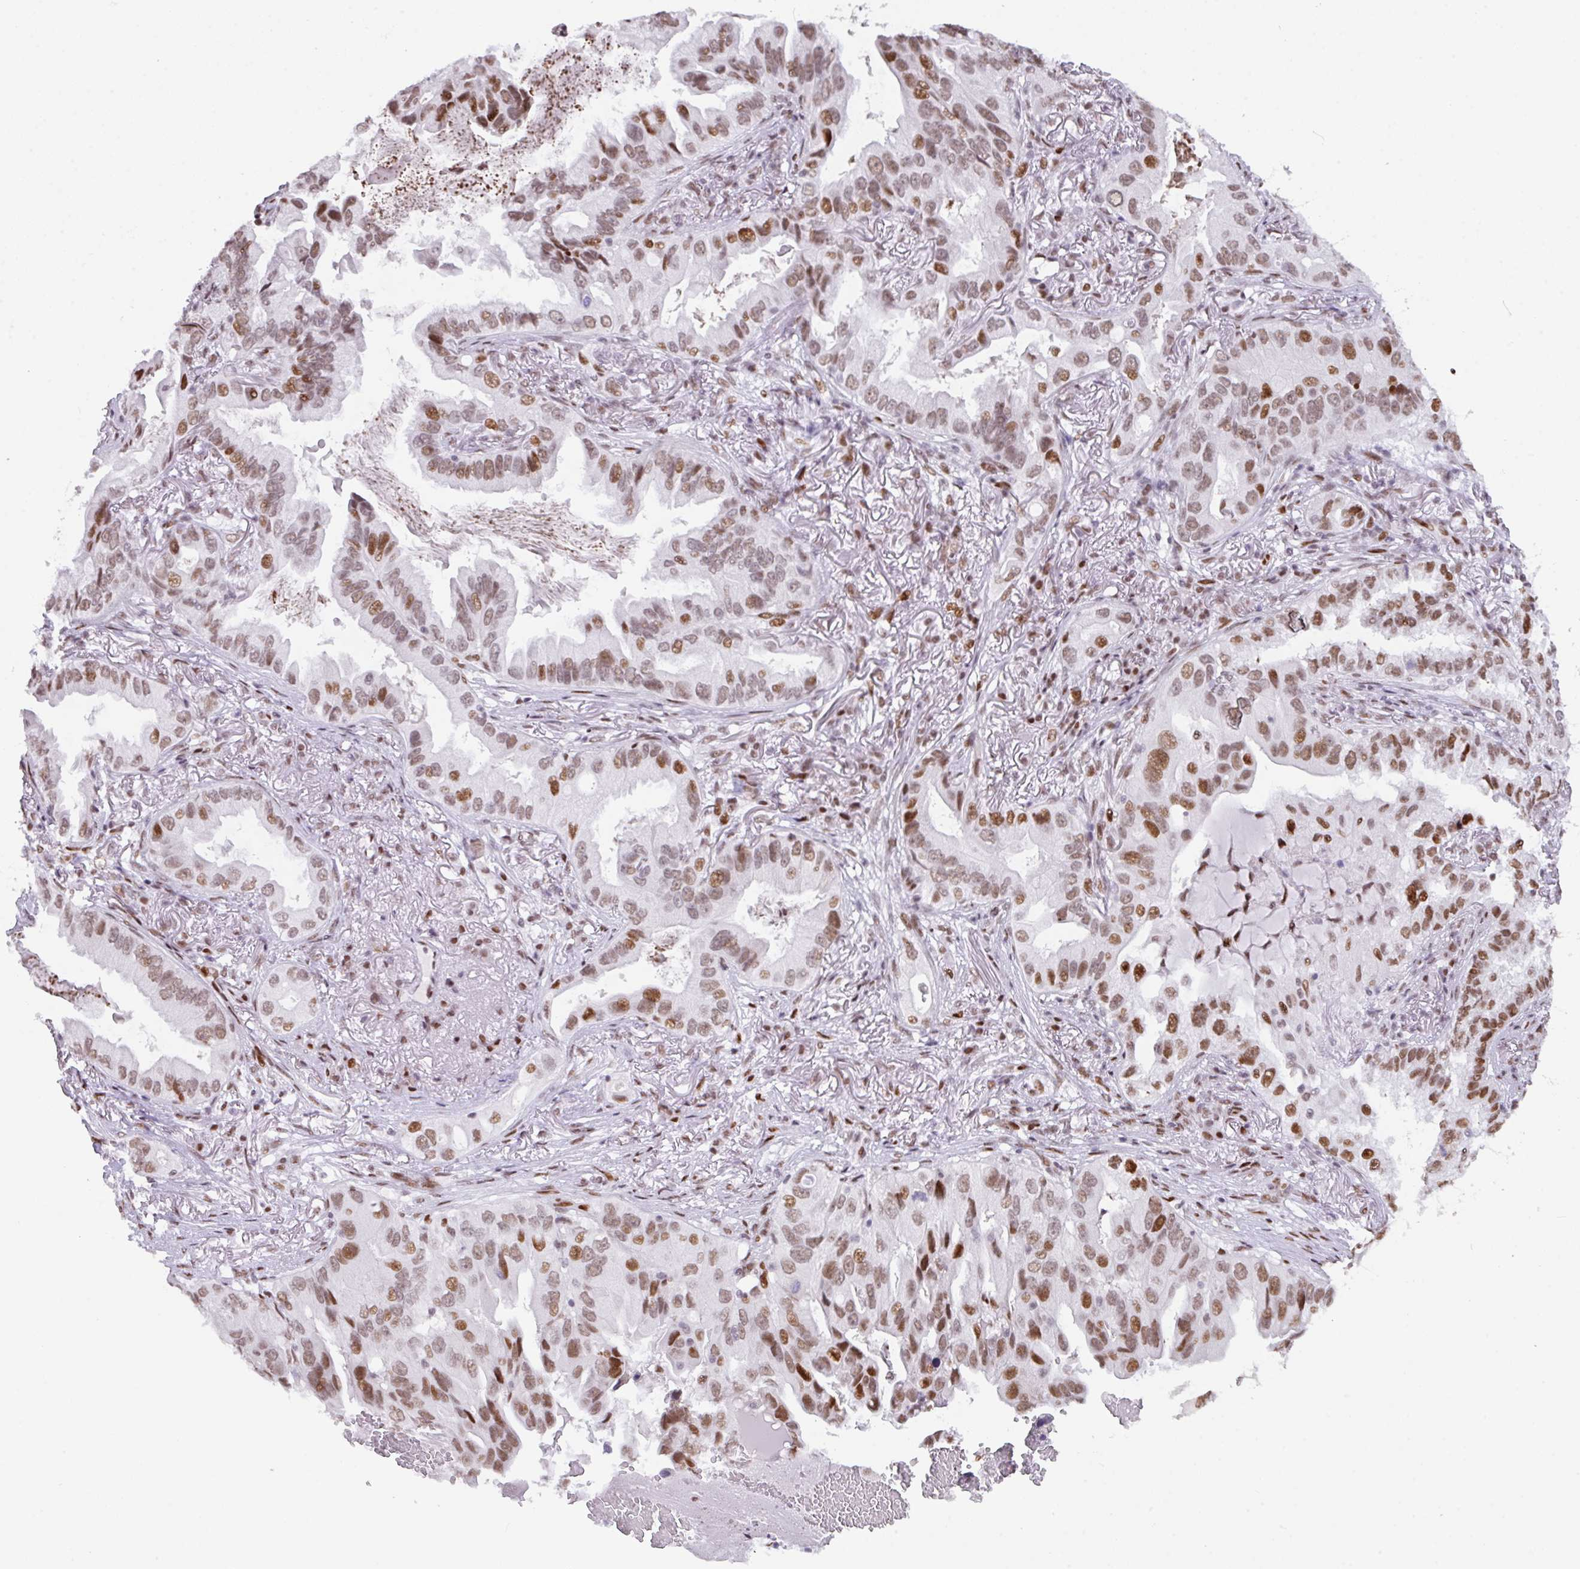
{"staining": {"intensity": "moderate", "quantity": ">75%", "location": "nuclear"}, "tissue": "lung cancer", "cell_type": "Tumor cells", "image_type": "cancer", "snomed": [{"axis": "morphology", "description": "Adenocarcinoma, NOS"}, {"axis": "topography", "description": "Lung"}], "caption": "High-magnification brightfield microscopy of lung cancer stained with DAB (3,3'-diaminobenzidine) (brown) and counterstained with hematoxylin (blue). tumor cells exhibit moderate nuclear staining is identified in approximately>75% of cells. Nuclei are stained in blue.", "gene": "CLP1", "patient": {"sex": "female", "age": 69}}